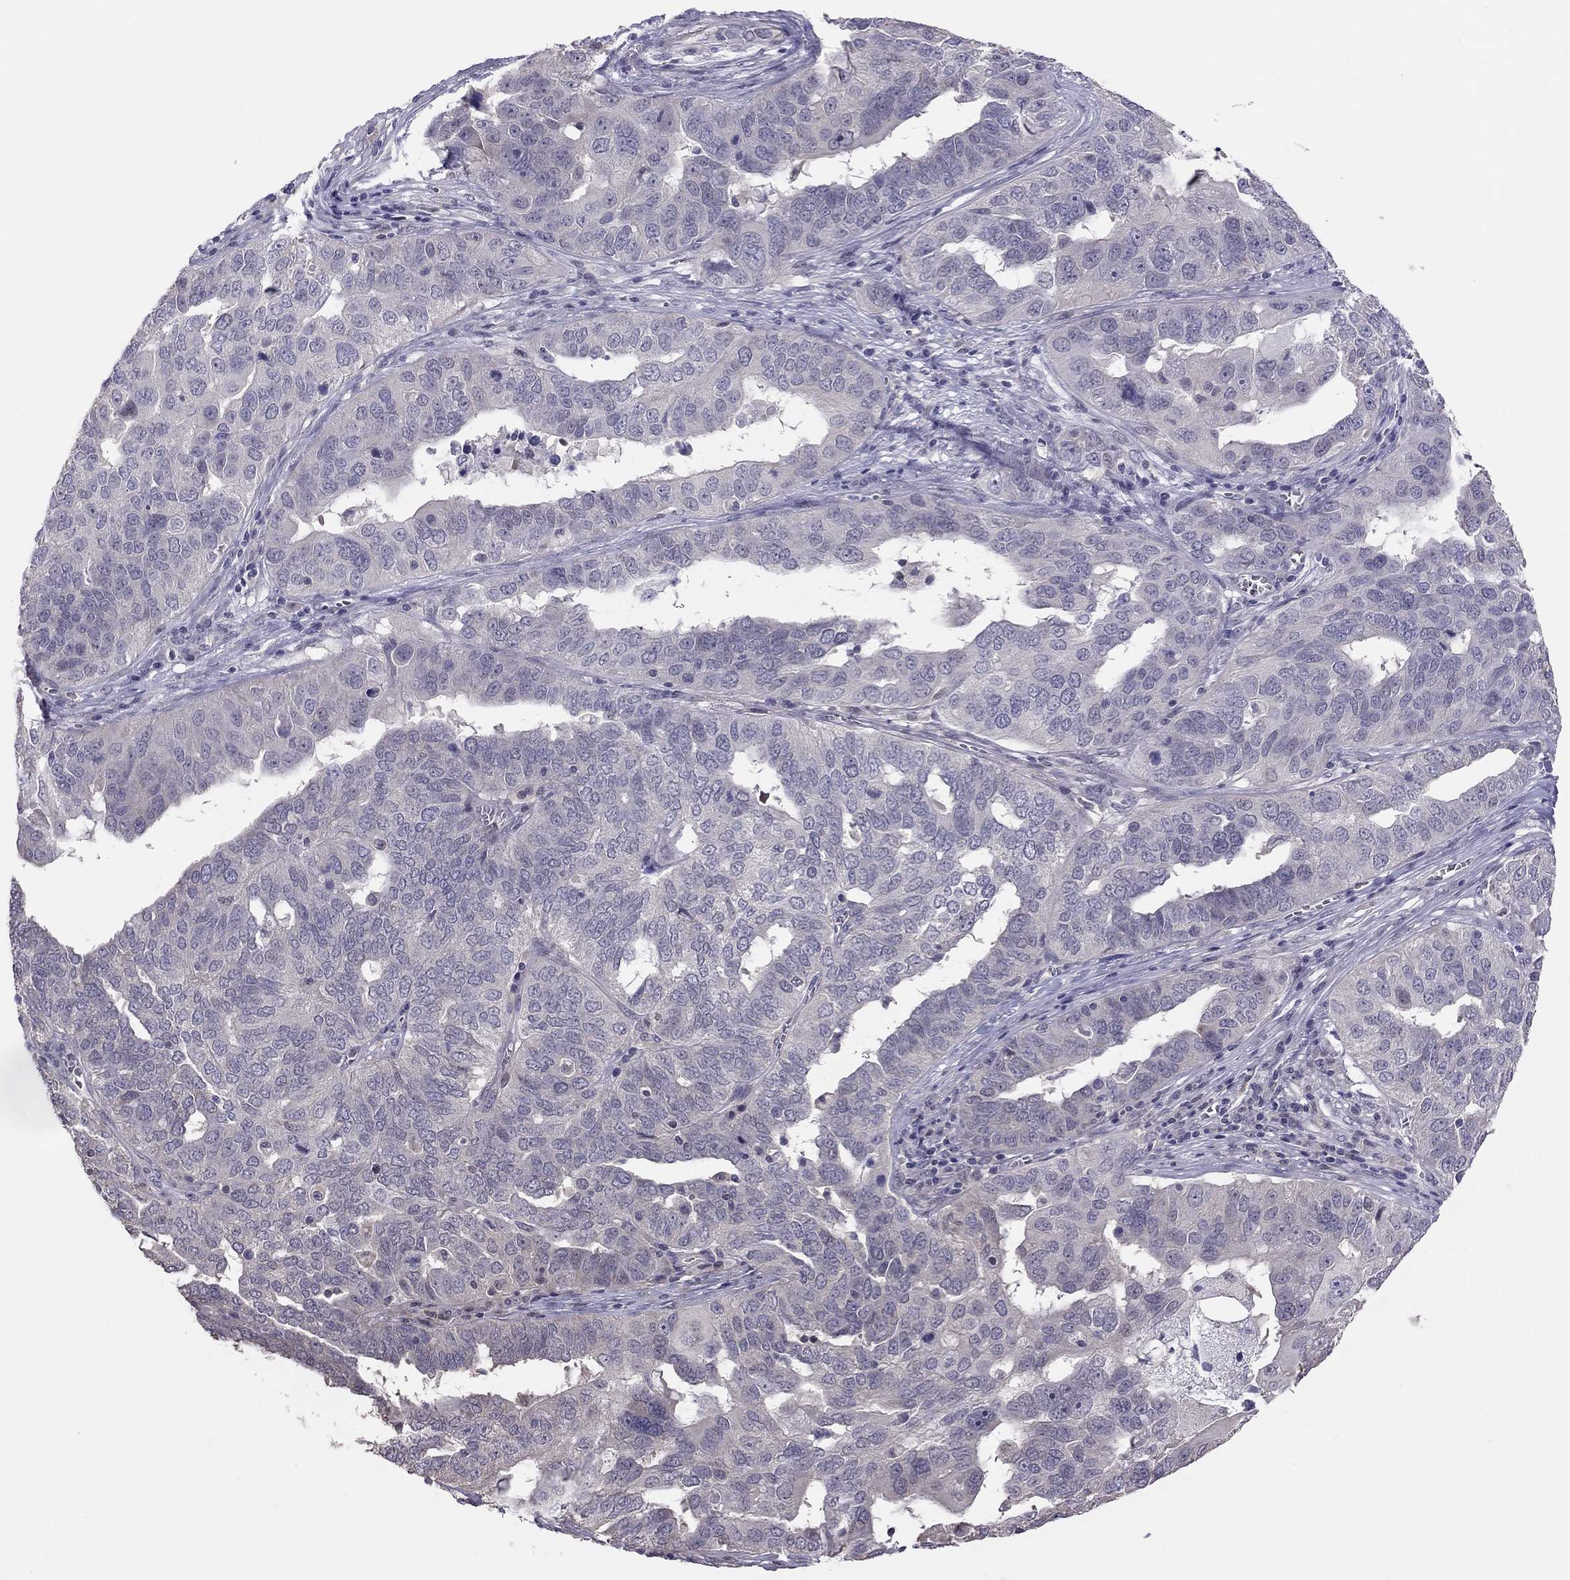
{"staining": {"intensity": "negative", "quantity": "none", "location": "none"}, "tissue": "ovarian cancer", "cell_type": "Tumor cells", "image_type": "cancer", "snomed": [{"axis": "morphology", "description": "Carcinoma, endometroid"}, {"axis": "topography", "description": "Soft tissue"}, {"axis": "topography", "description": "Ovary"}], "caption": "There is no significant staining in tumor cells of ovarian endometroid carcinoma.", "gene": "HSF2BP", "patient": {"sex": "female", "age": 52}}